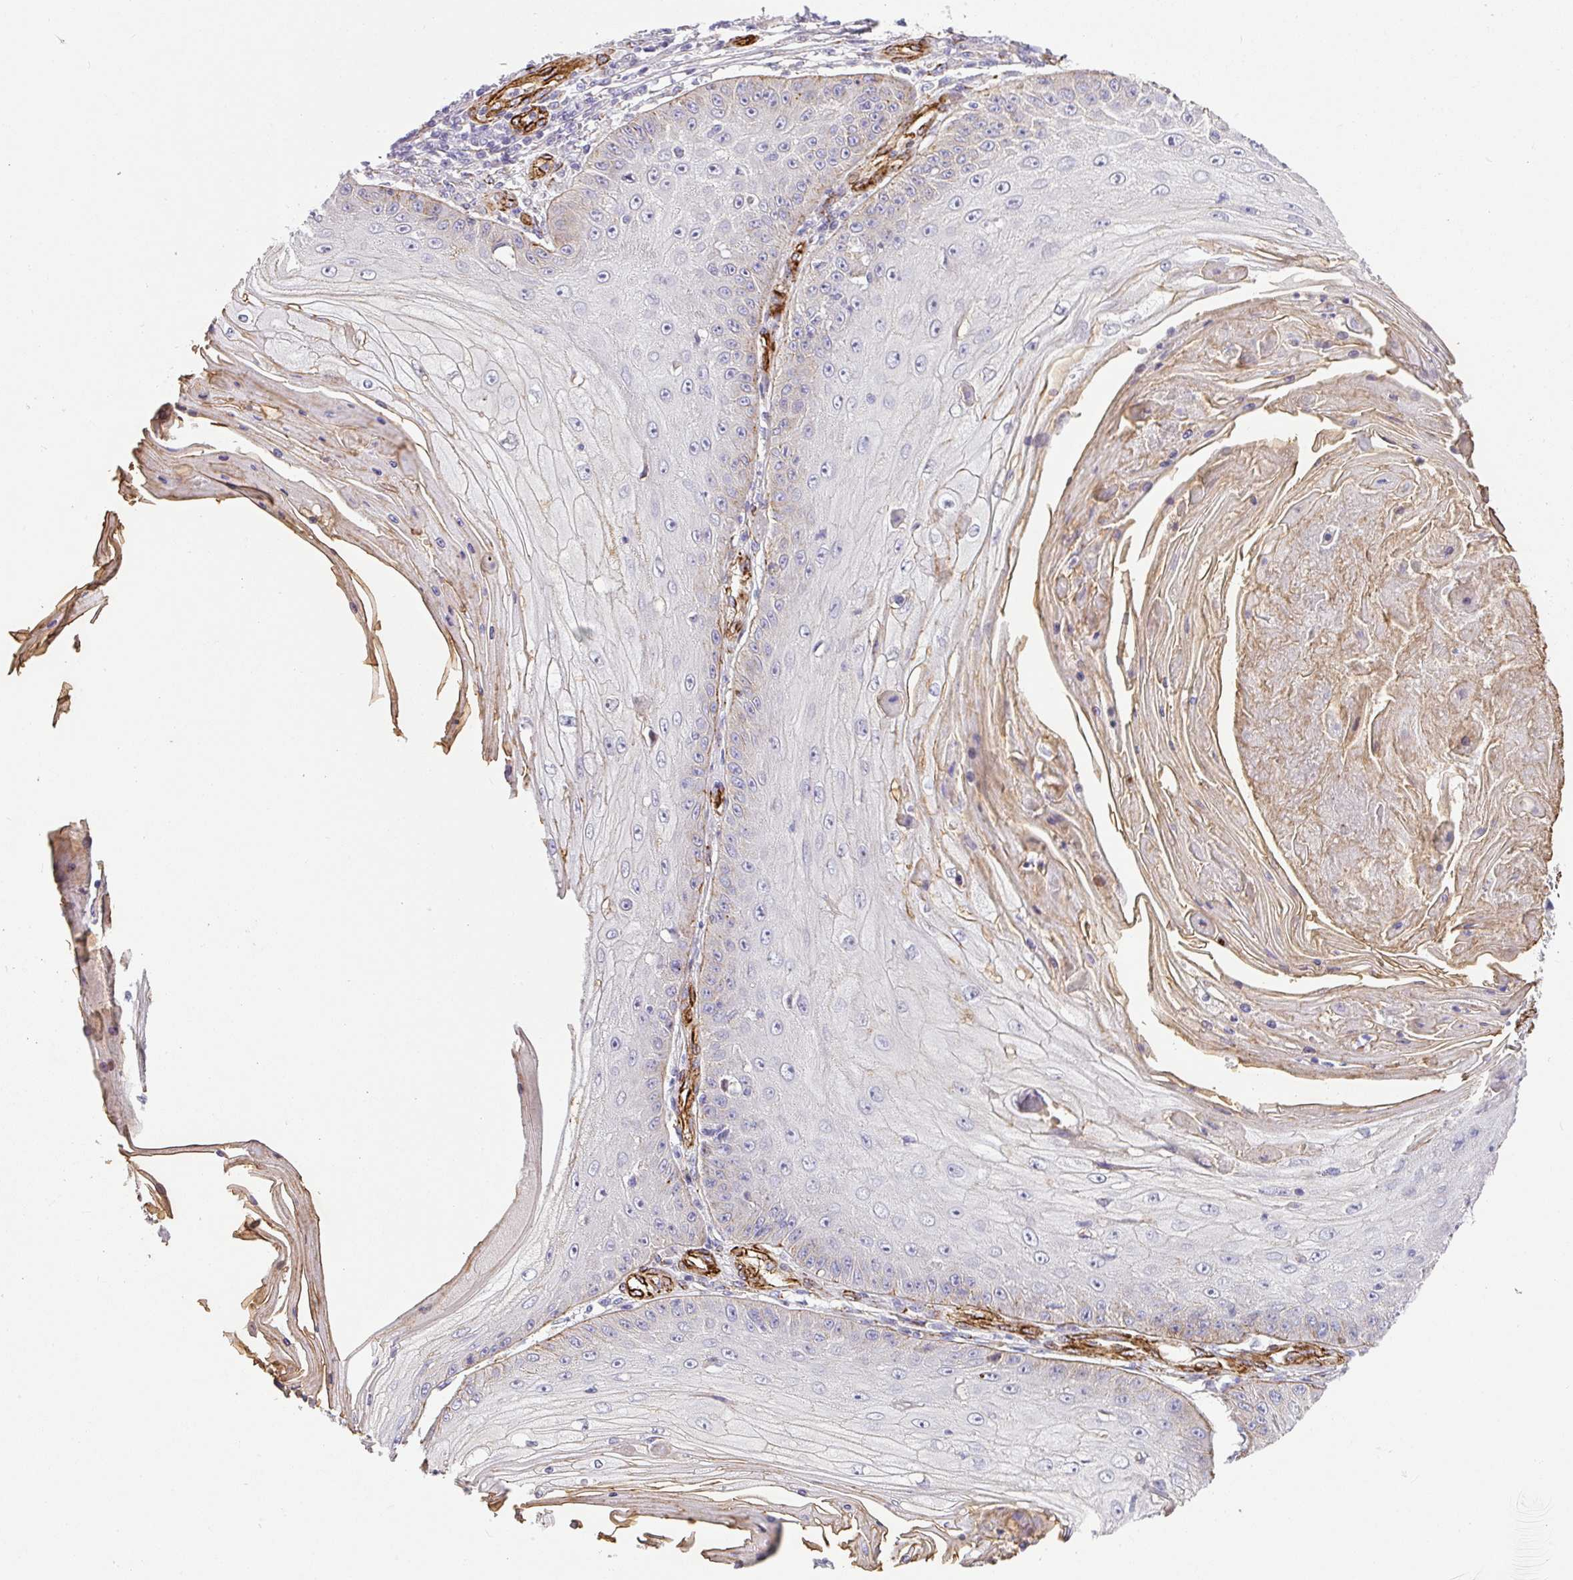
{"staining": {"intensity": "negative", "quantity": "none", "location": "none"}, "tissue": "skin cancer", "cell_type": "Tumor cells", "image_type": "cancer", "snomed": [{"axis": "morphology", "description": "Squamous cell carcinoma, NOS"}, {"axis": "topography", "description": "Skin"}], "caption": "Tumor cells are negative for protein expression in human skin squamous cell carcinoma. The staining is performed using DAB (3,3'-diaminobenzidine) brown chromogen with nuclei counter-stained in using hematoxylin.", "gene": "SLC25A17", "patient": {"sex": "male", "age": 70}}